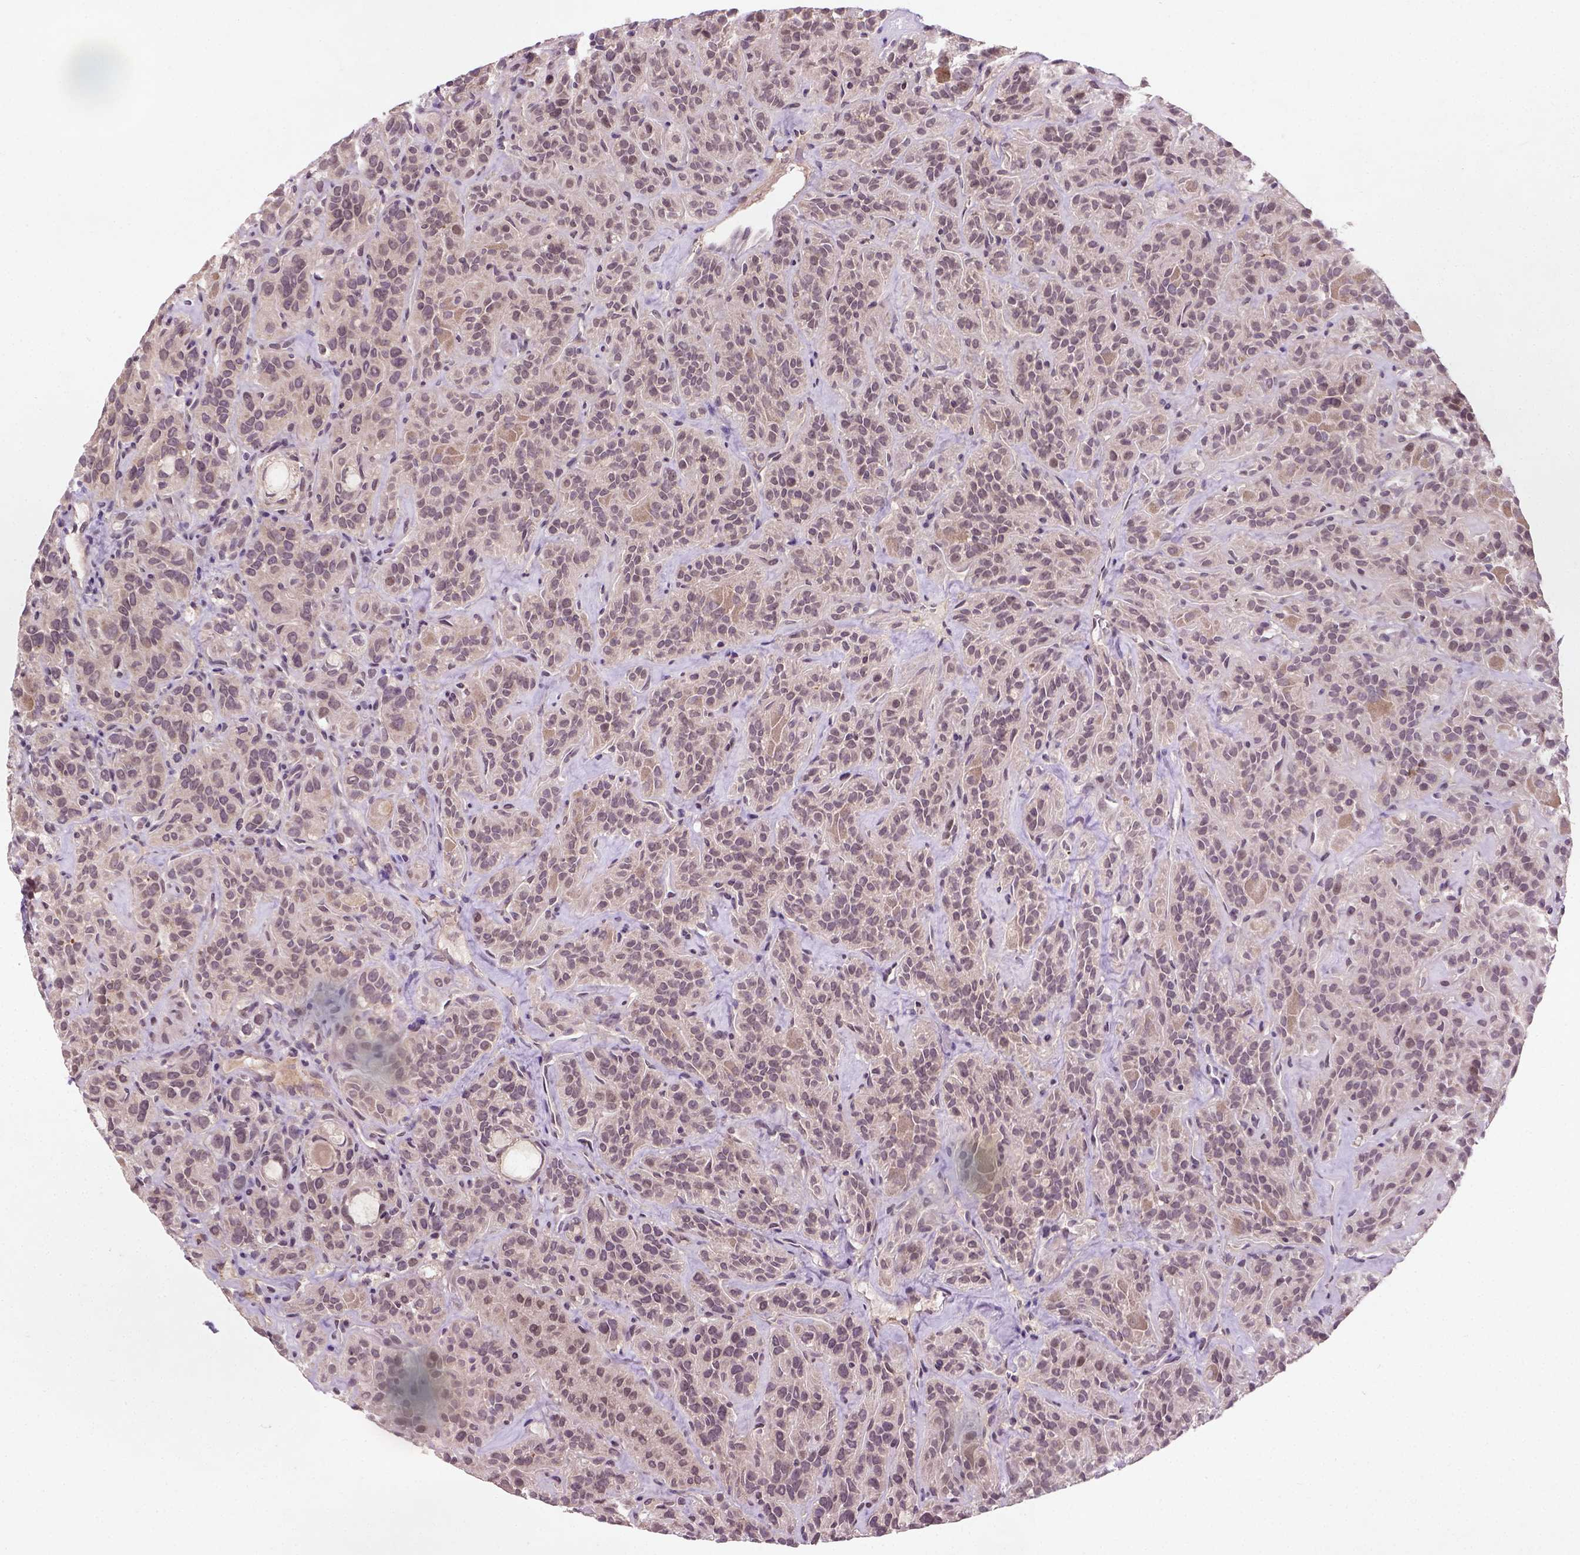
{"staining": {"intensity": "weak", "quantity": "<25%", "location": "cytoplasmic/membranous"}, "tissue": "thyroid cancer", "cell_type": "Tumor cells", "image_type": "cancer", "snomed": [{"axis": "morphology", "description": "Papillary adenocarcinoma, NOS"}, {"axis": "topography", "description": "Thyroid gland"}], "caption": "Immunohistochemical staining of thyroid papillary adenocarcinoma displays no significant expression in tumor cells.", "gene": "CAMKK1", "patient": {"sex": "female", "age": 45}}